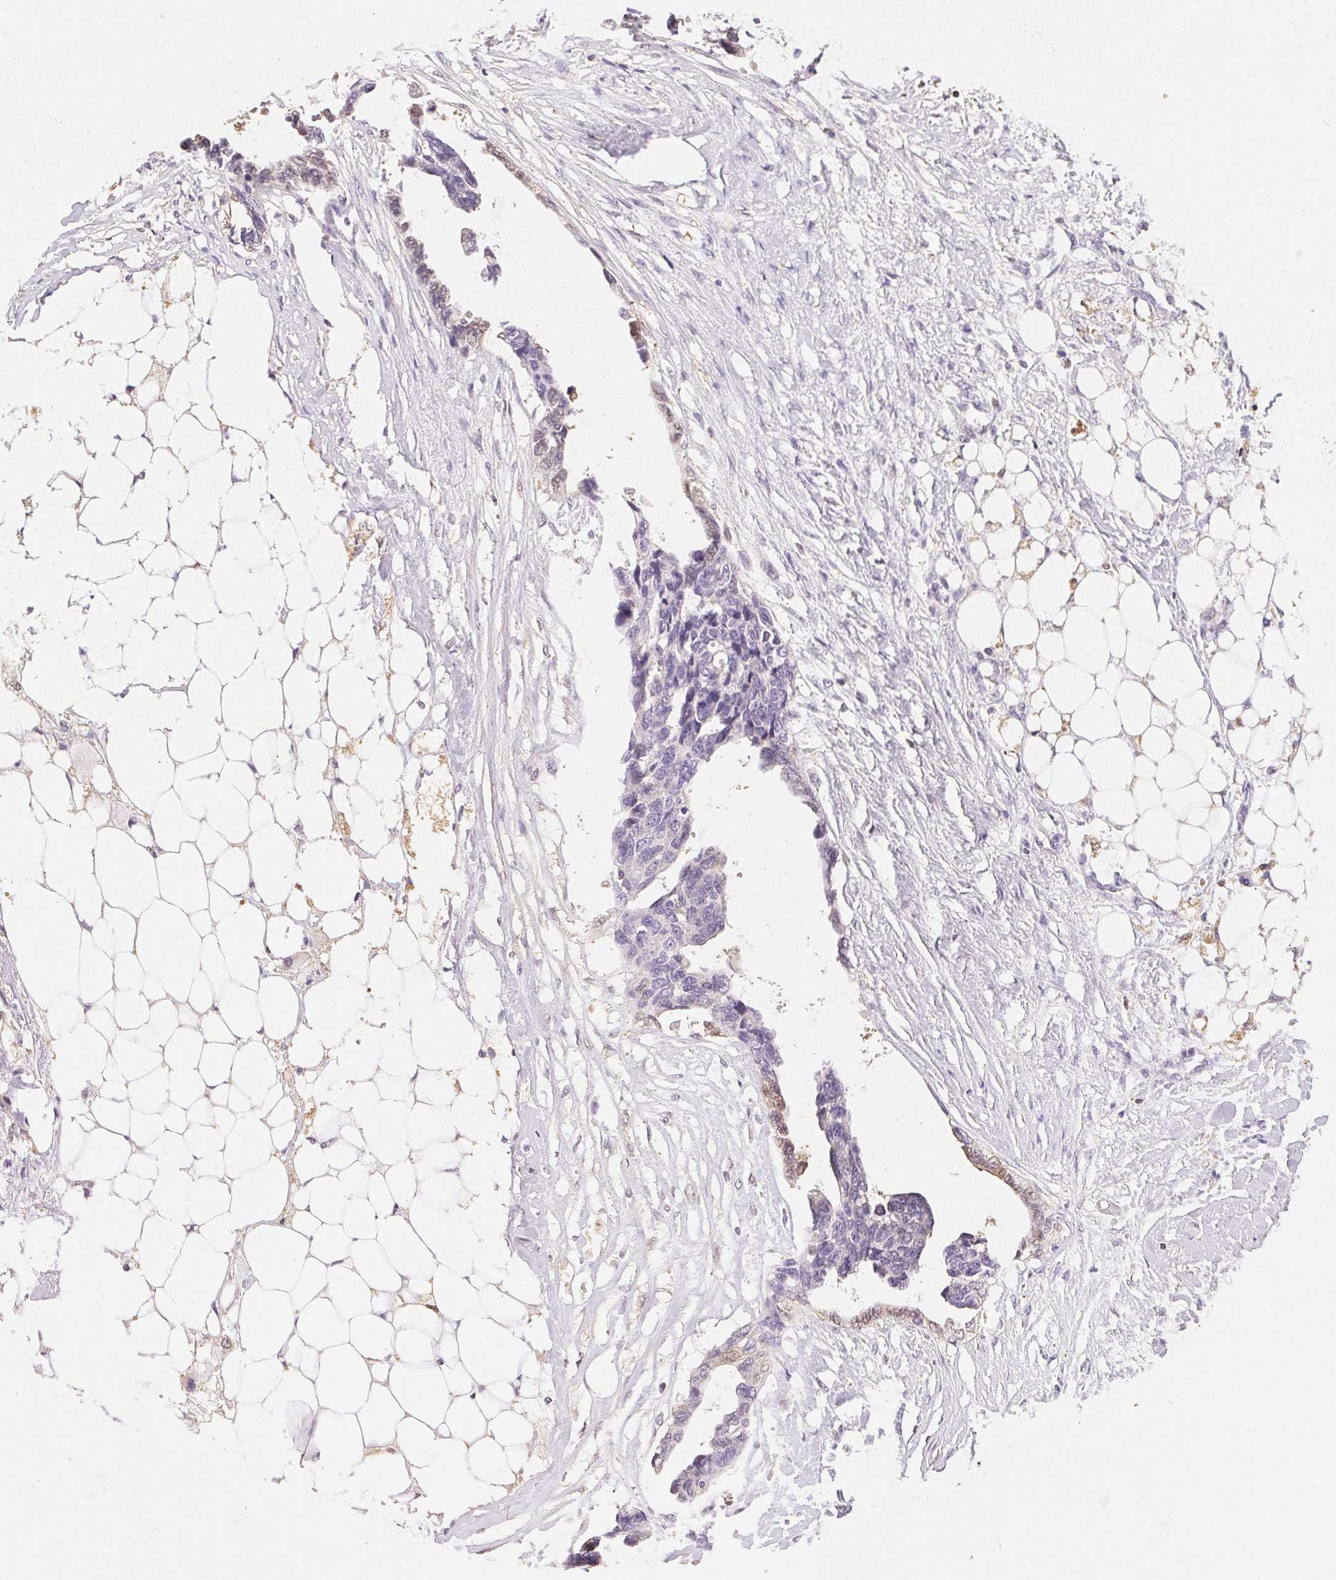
{"staining": {"intensity": "weak", "quantity": "<25%", "location": "cytoplasmic/membranous"}, "tissue": "ovarian cancer", "cell_type": "Tumor cells", "image_type": "cancer", "snomed": [{"axis": "morphology", "description": "Cystadenocarcinoma, serous, NOS"}, {"axis": "topography", "description": "Ovary"}], "caption": "Serous cystadenocarcinoma (ovarian) was stained to show a protein in brown. There is no significant positivity in tumor cells.", "gene": "S100A3", "patient": {"sex": "female", "age": 69}}